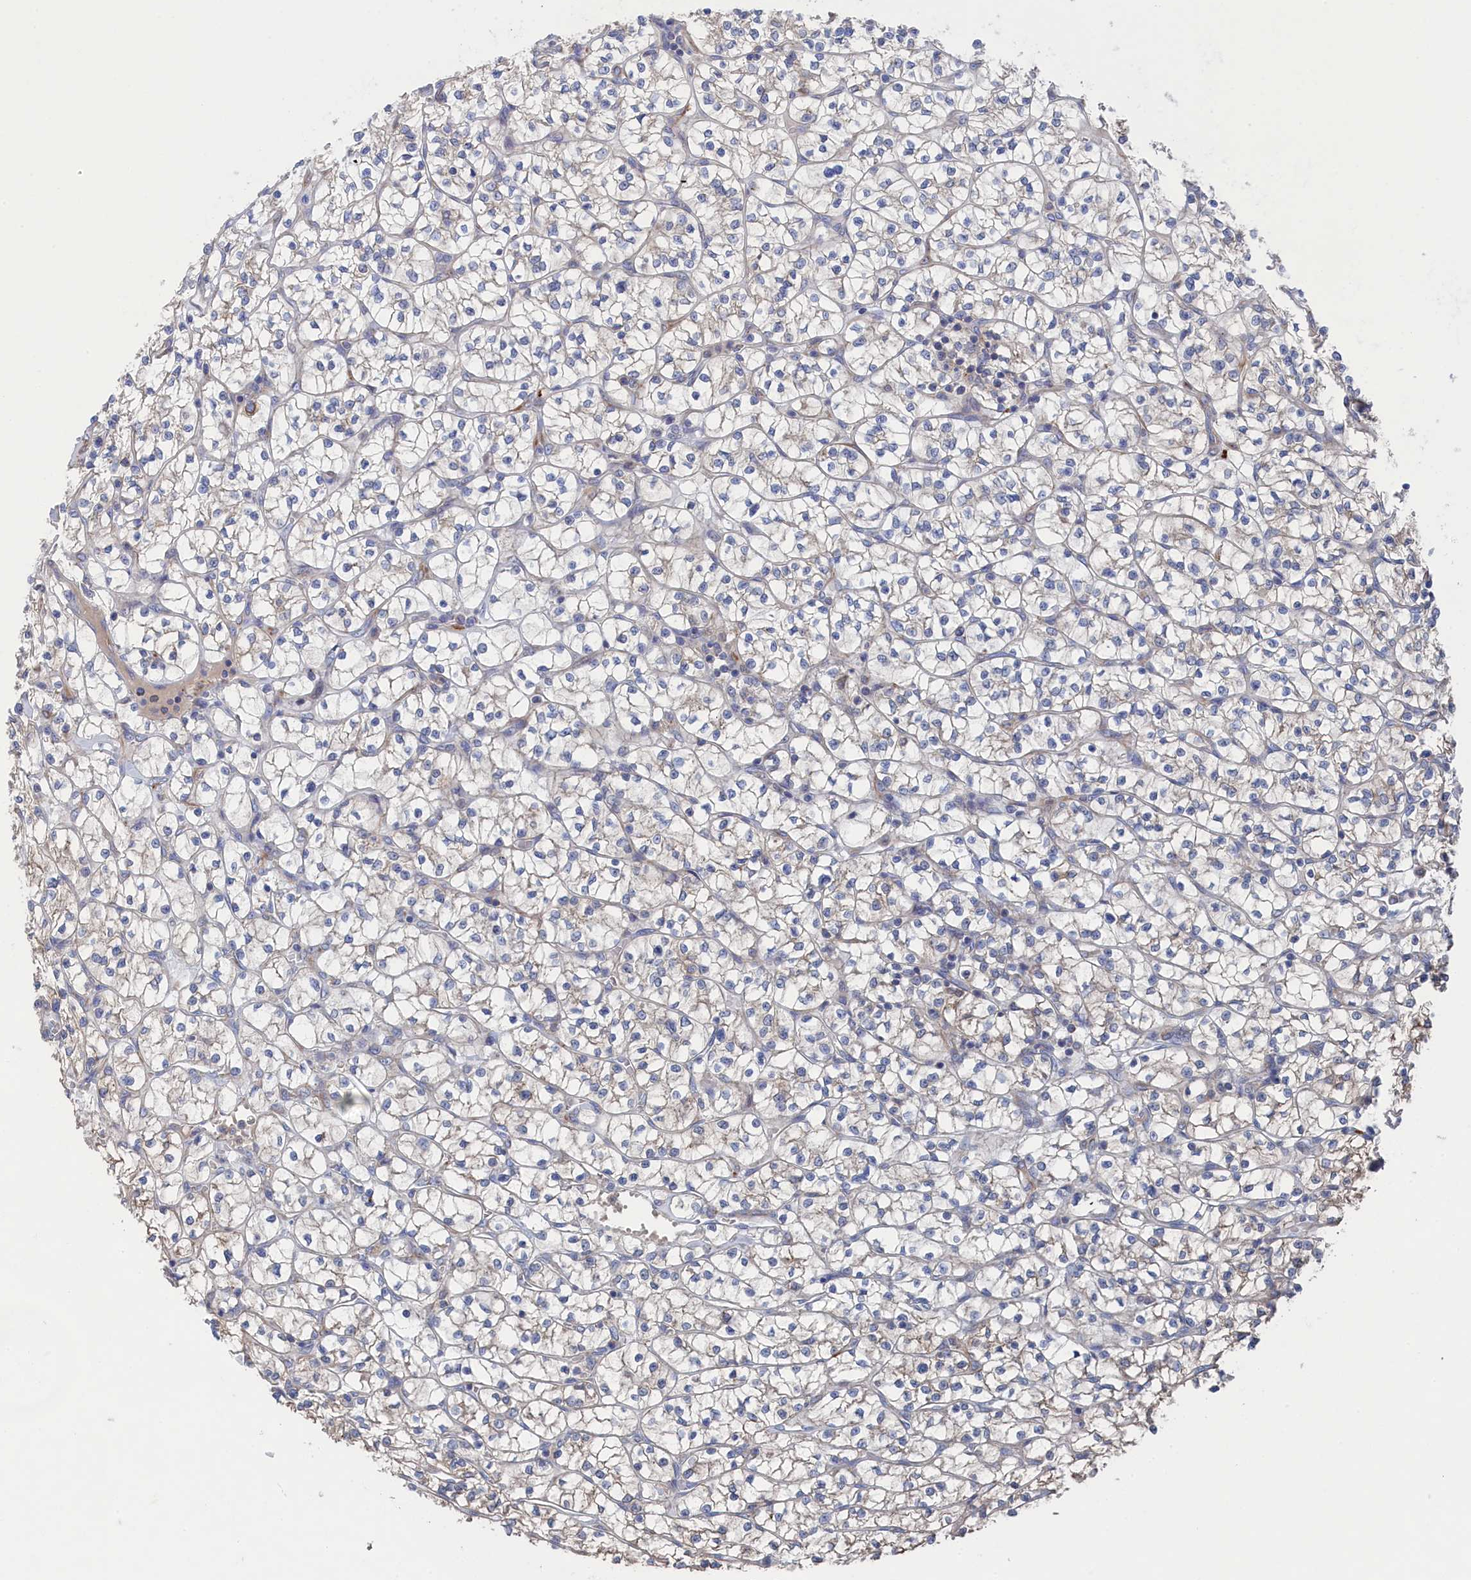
{"staining": {"intensity": "weak", "quantity": "<25%", "location": "cytoplasmic/membranous"}, "tissue": "renal cancer", "cell_type": "Tumor cells", "image_type": "cancer", "snomed": [{"axis": "morphology", "description": "Adenocarcinoma, NOS"}, {"axis": "topography", "description": "Kidney"}], "caption": "A histopathology image of human renal cancer (adenocarcinoma) is negative for staining in tumor cells.", "gene": "FILIP1L", "patient": {"sex": "female", "age": 64}}